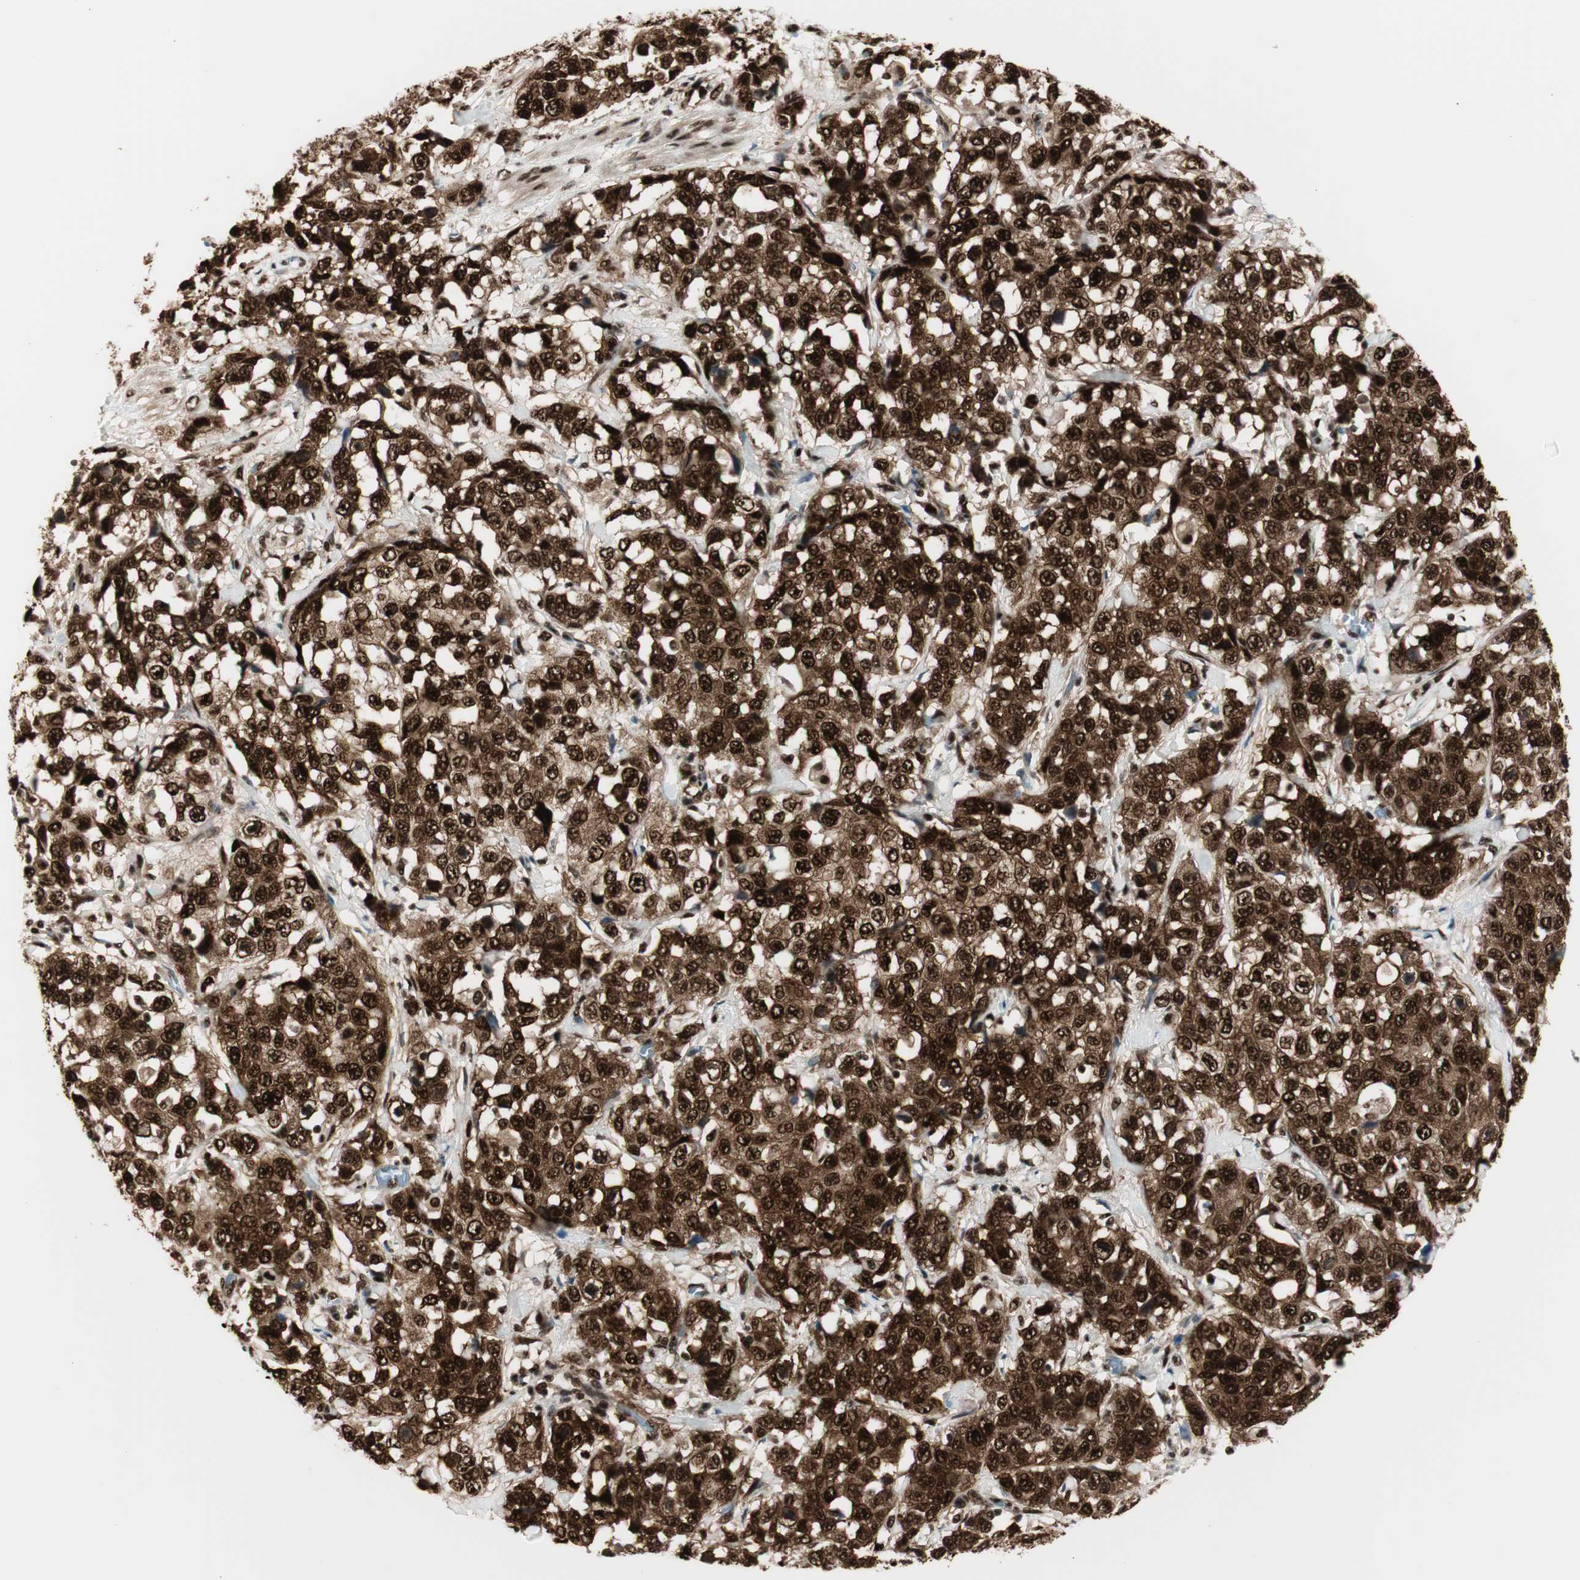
{"staining": {"intensity": "strong", "quantity": ">75%", "location": "cytoplasmic/membranous,nuclear"}, "tissue": "stomach cancer", "cell_type": "Tumor cells", "image_type": "cancer", "snomed": [{"axis": "morphology", "description": "Normal tissue, NOS"}, {"axis": "morphology", "description": "Adenocarcinoma, NOS"}, {"axis": "topography", "description": "Stomach"}], "caption": "The immunohistochemical stain shows strong cytoplasmic/membranous and nuclear expression in tumor cells of stomach cancer tissue.", "gene": "HEXIM1", "patient": {"sex": "male", "age": 48}}